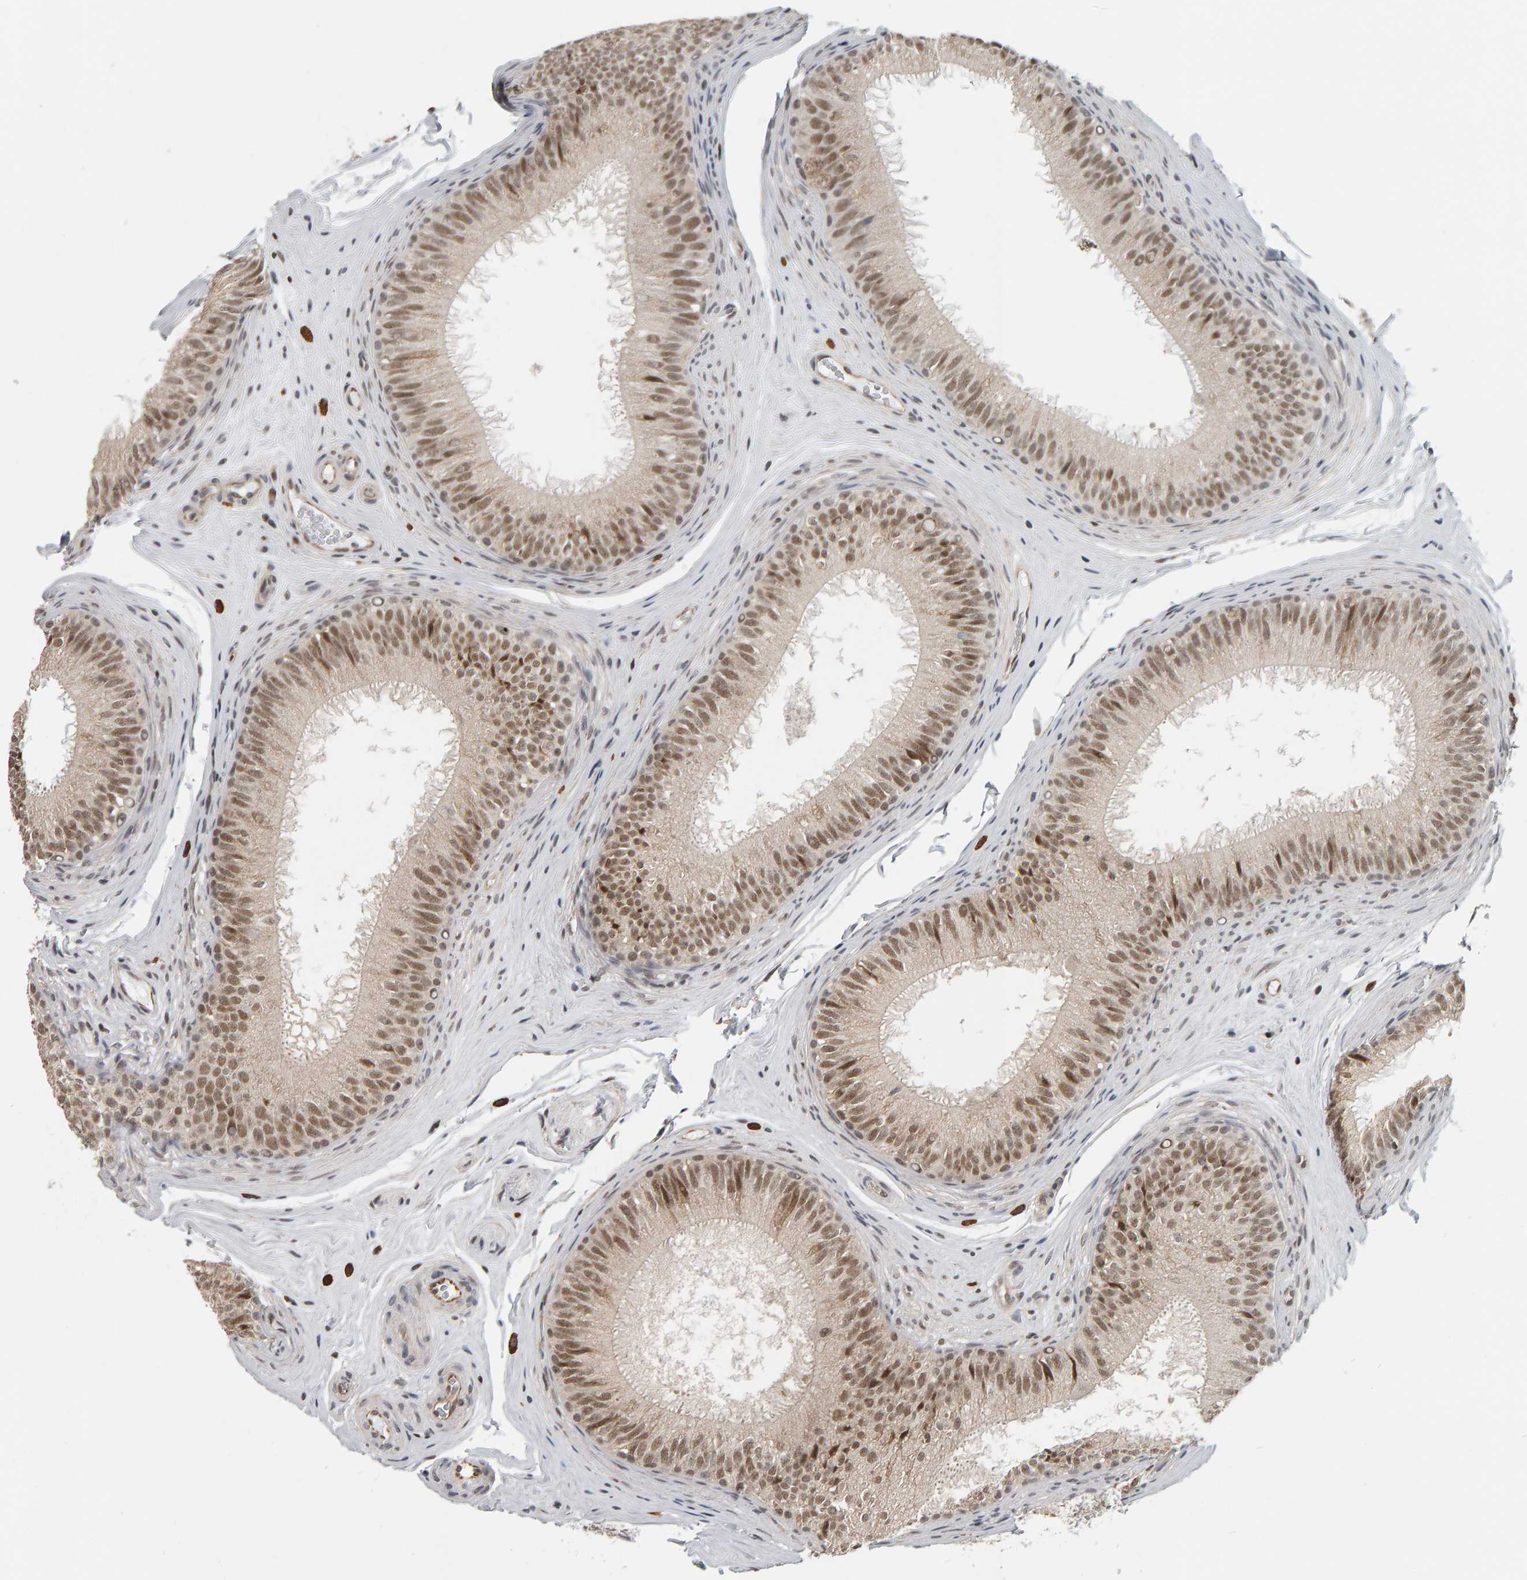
{"staining": {"intensity": "moderate", "quantity": ">75%", "location": "nuclear"}, "tissue": "epididymis", "cell_type": "Glandular cells", "image_type": "normal", "snomed": [{"axis": "morphology", "description": "Normal tissue, NOS"}, {"axis": "topography", "description": "Epididymis"}], "caption": "Epididymis was stained to show a protein in brown. There is medium levels of moderate nuclear positivity in about >75% of glandular cells. The protein of interest is stained brown, and the nuclei are stained in blue (DAB (3,3'-diaminobenzidine) IHC with brightfield microscopy, high magnification).", "gene": "ATF7IP", "patient": {"sex": "male", "age": 32}}